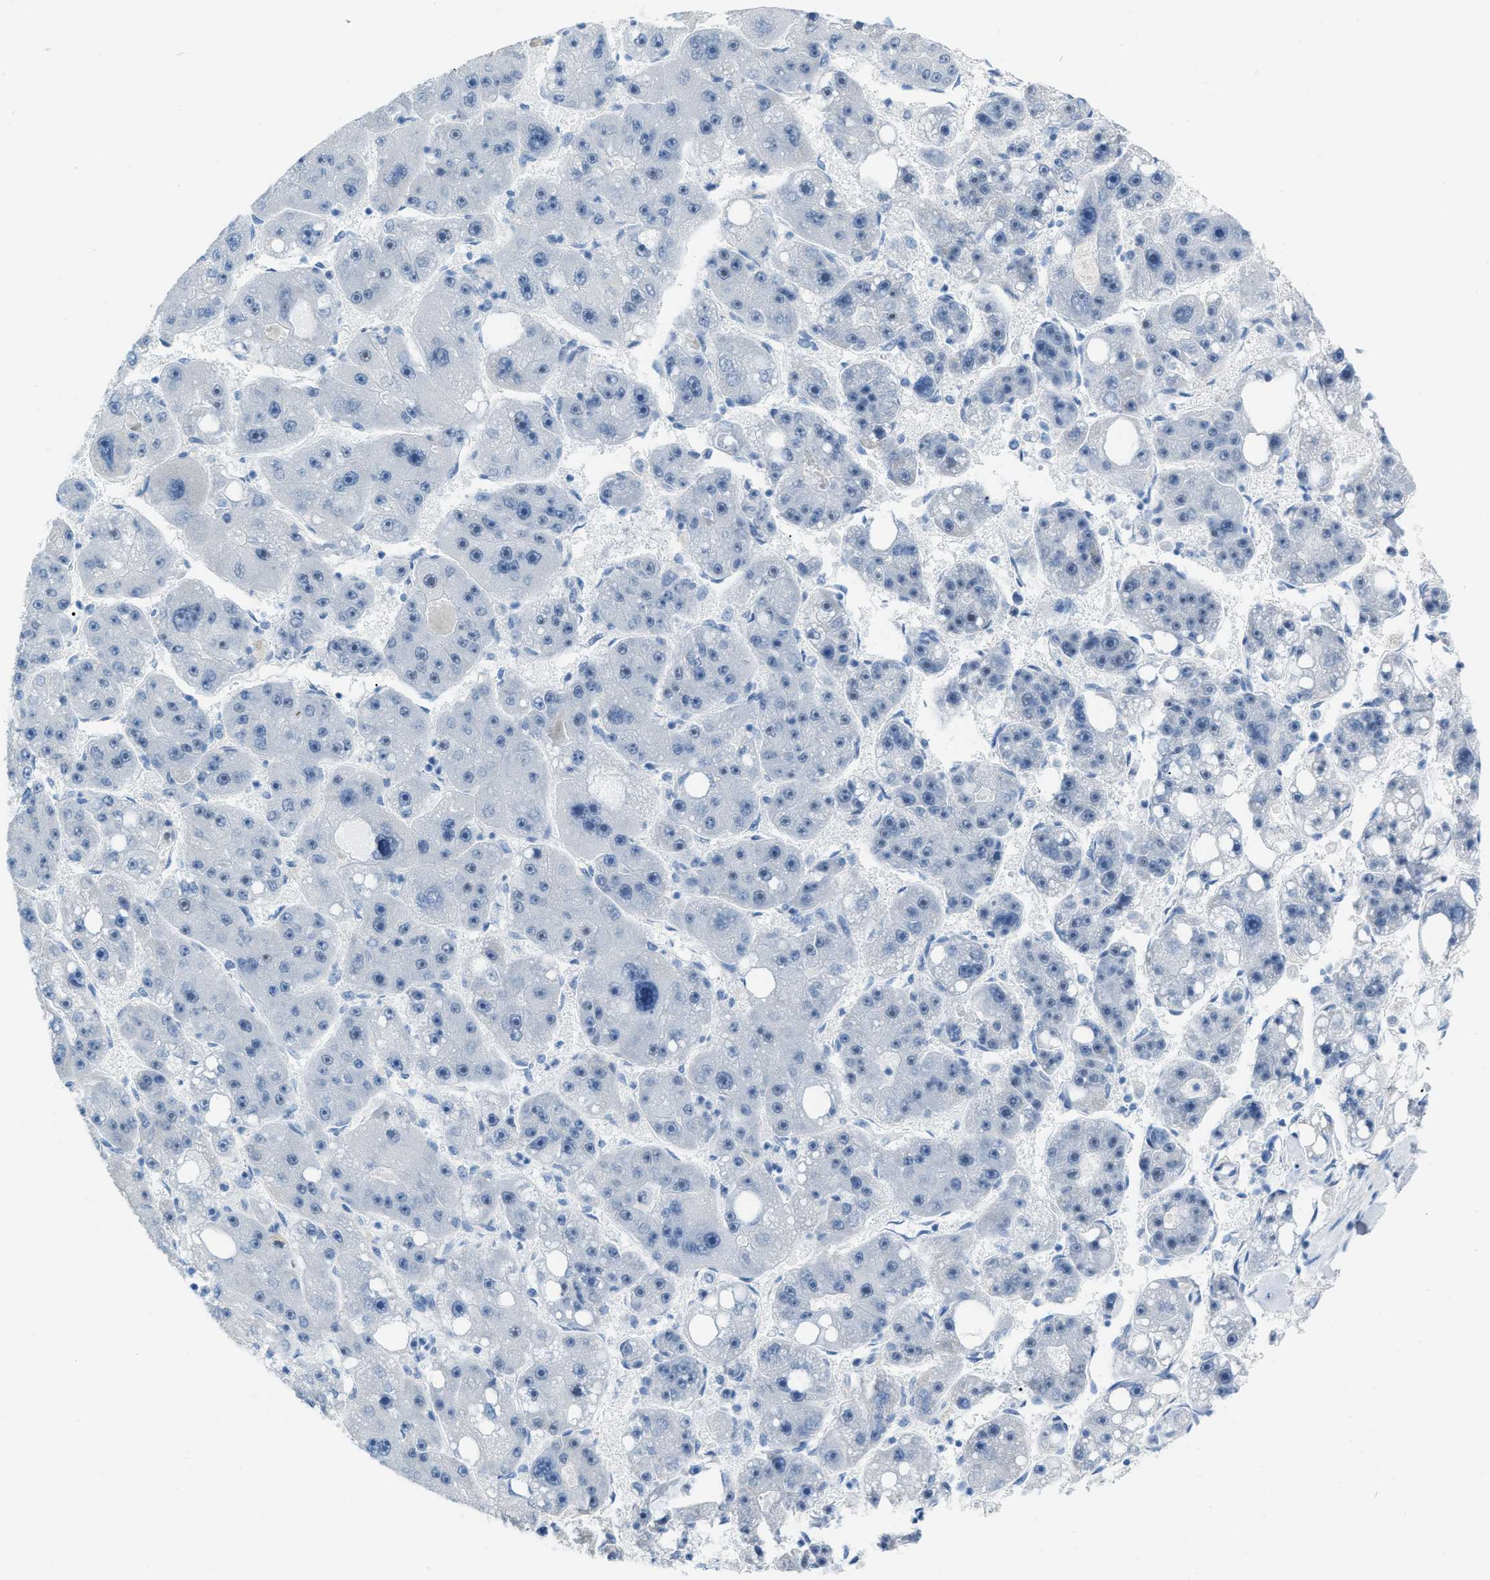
{"staining": {"intensity": "negative", "quantity": "none", "location": "none"}, "tissue": "liver cancer", "cell_type": "Tumor cells", "image_type": "cancer", "snomed": [{"axis": "morphology", "description": "Carcinoma, Hepatocellular, NOS"}, {"axis": "topography", "description": "Liver"}], "caption": "High power microscopy image of an IHC photomicrograph of liver cancer (hepatocellular carcinoma), revealing no significant staining in tumor cells. Nuclei are stained in blue.", "gene": "PHRF1", "patient": {"sex": "female", "age": 61}}